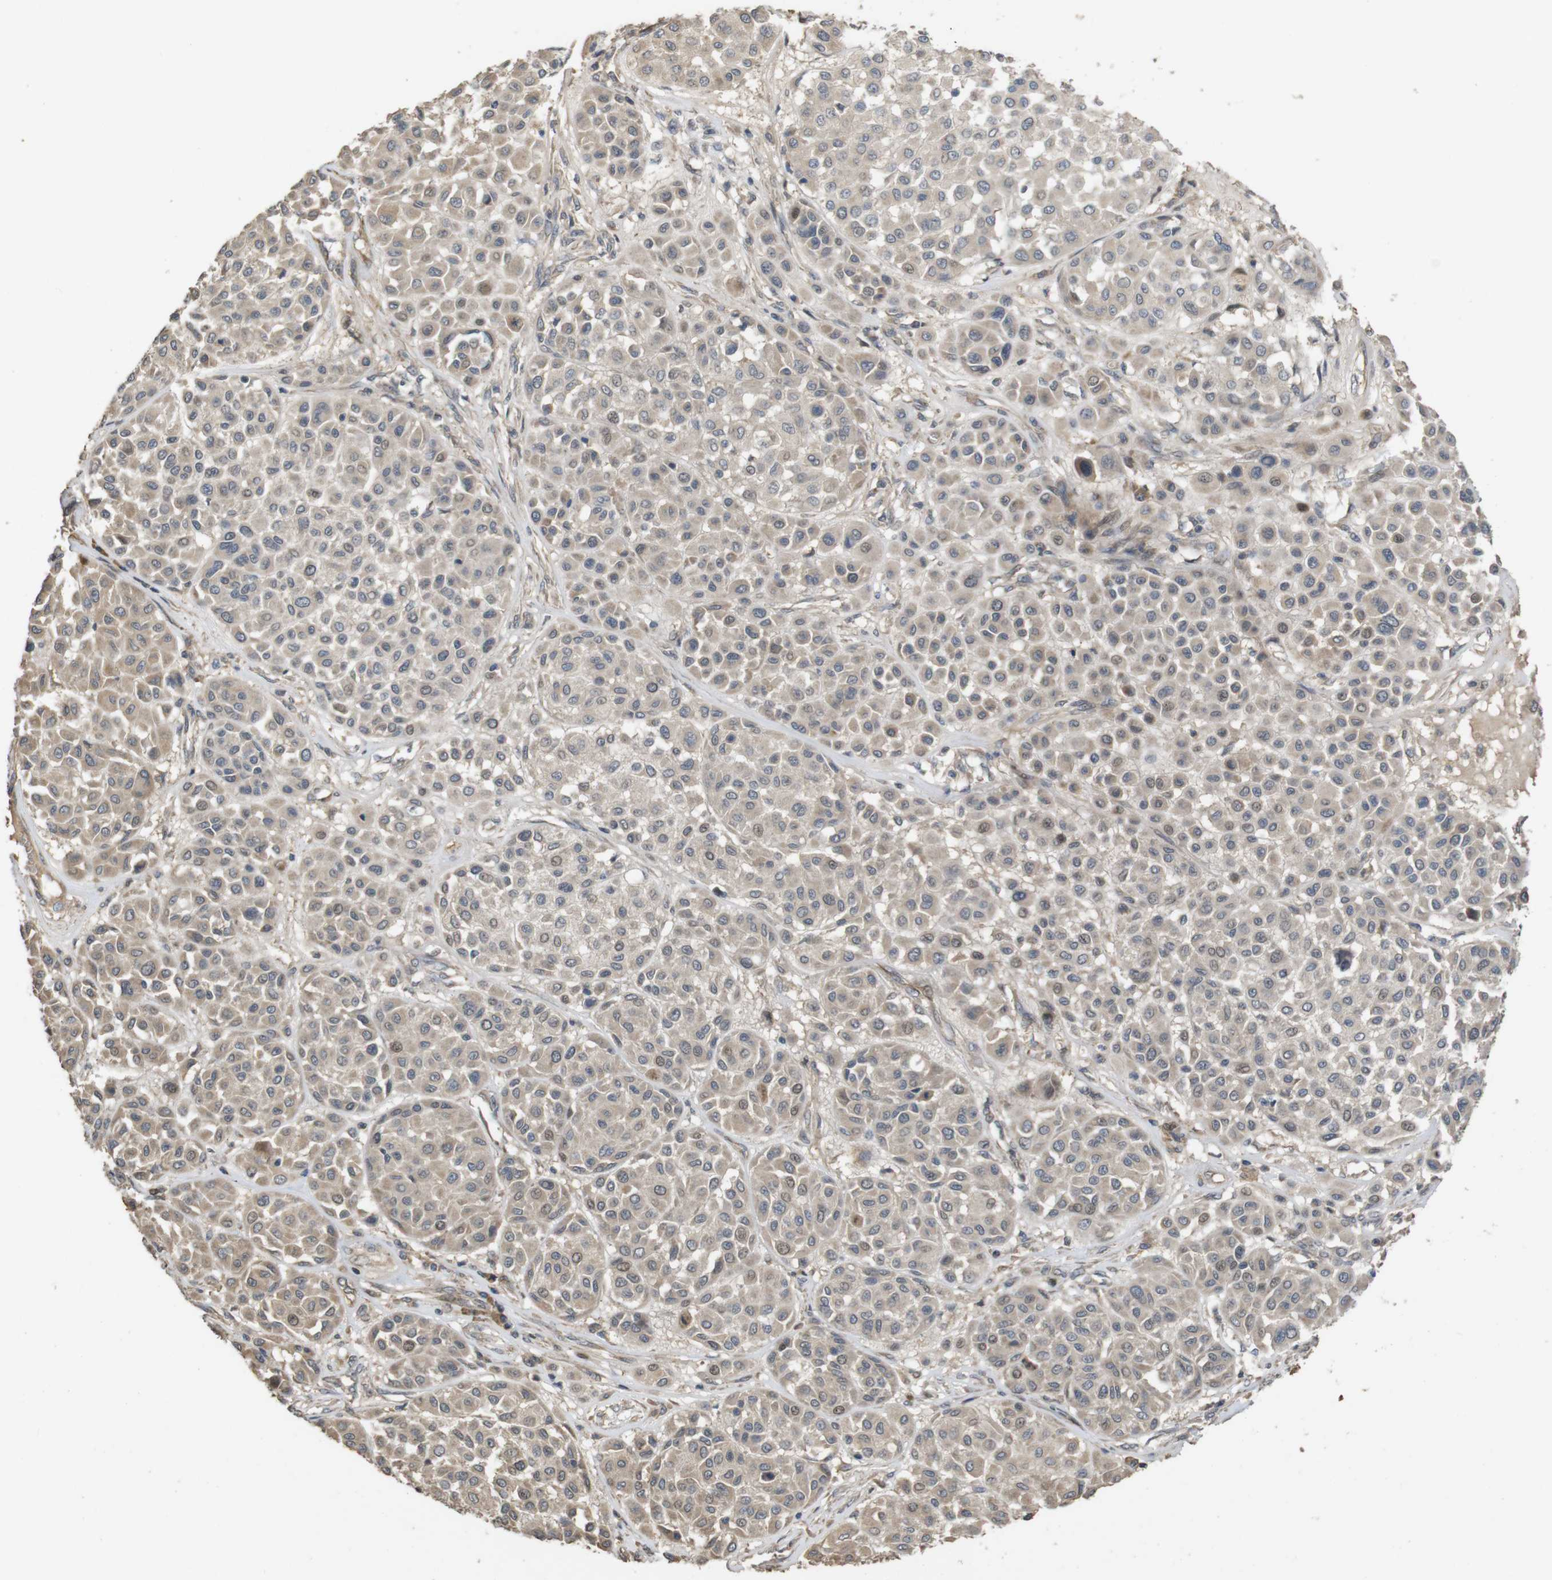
{"staining": {"intensity": "weak", "quantity": ">75%", "location": "cytoplasmic/membranous,nuclear"}, "tissue": "melanoma", "cell_type": "Tumor cells", "image_type": "cancer", "snomed": [{"axis": "morphology", "description": "Malignant melanoma, Metastatic site"}, {"axis": "topography", "description": "Soft tissue"}], "caption": "Protein expression analysis of malignant melanoma (metastatic site) reveals weak cytoplasmic/membranous and nuclear staining in about >75% of tumor cells. (DAB IHC with brightfield microscopy, high magnification).", "gene": "PCDHB10", "patient": {"sex": "male", "age": 41}}